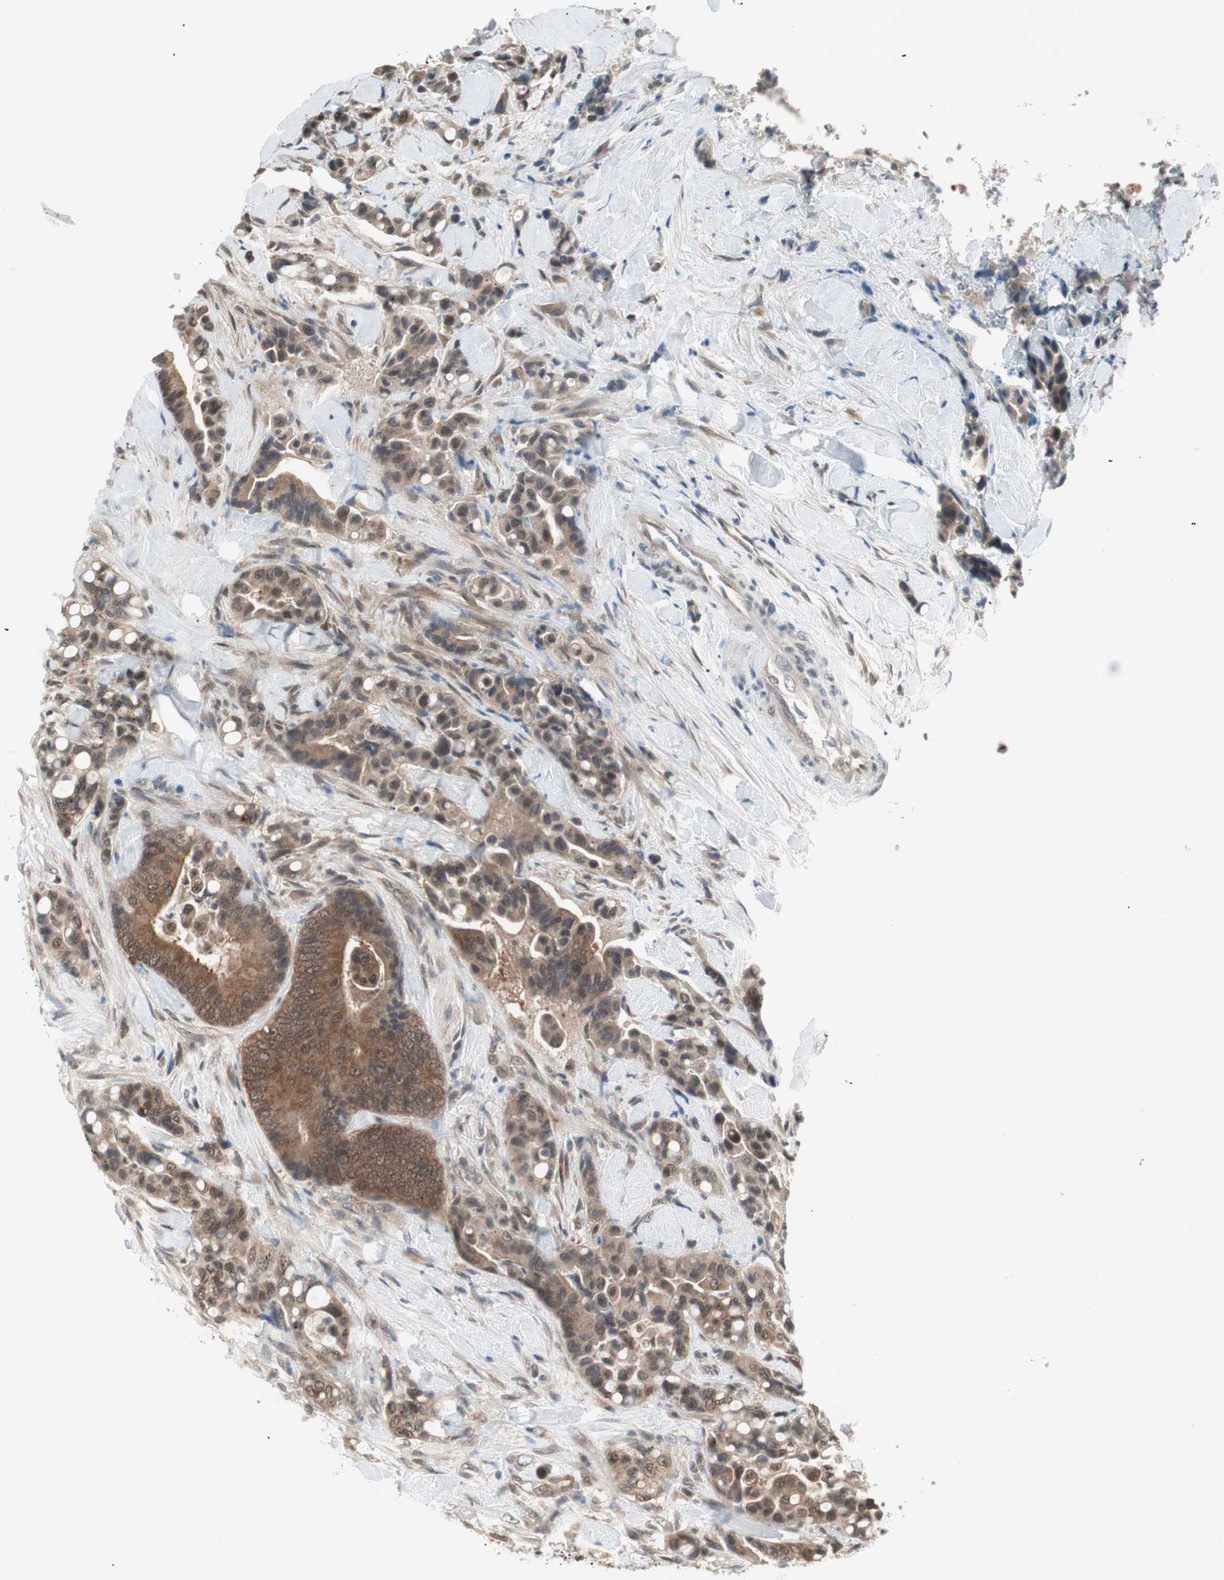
{"staining": {"intensity": "moderate", "quantity": ">75%", "location": "cytoplasmic/membranous,nuclear"}, "tissue": "colorectal cancer", "cell_type": "Tumor cells", "image_type": "cancer", "snomed": [{"axis": "morphology", "description": "Normal tissue, NOS"}, {"axis": "morphology", "description": "Adenocarcinoma, NOS"}, {"axis": "topography", "description": "Colon"}], "caption": "IHC (DAB) staining of human colorectal cancer (adenocarcinoma) displays moderate cytoplasmic/membranous and nuclear protein staining in about >75% of tumor cells. (DAB IHC, brown staining for protein, blue staining for nuclei).", "gene": "UBE2I", "patient": {"sex": "male", "age": 82}}